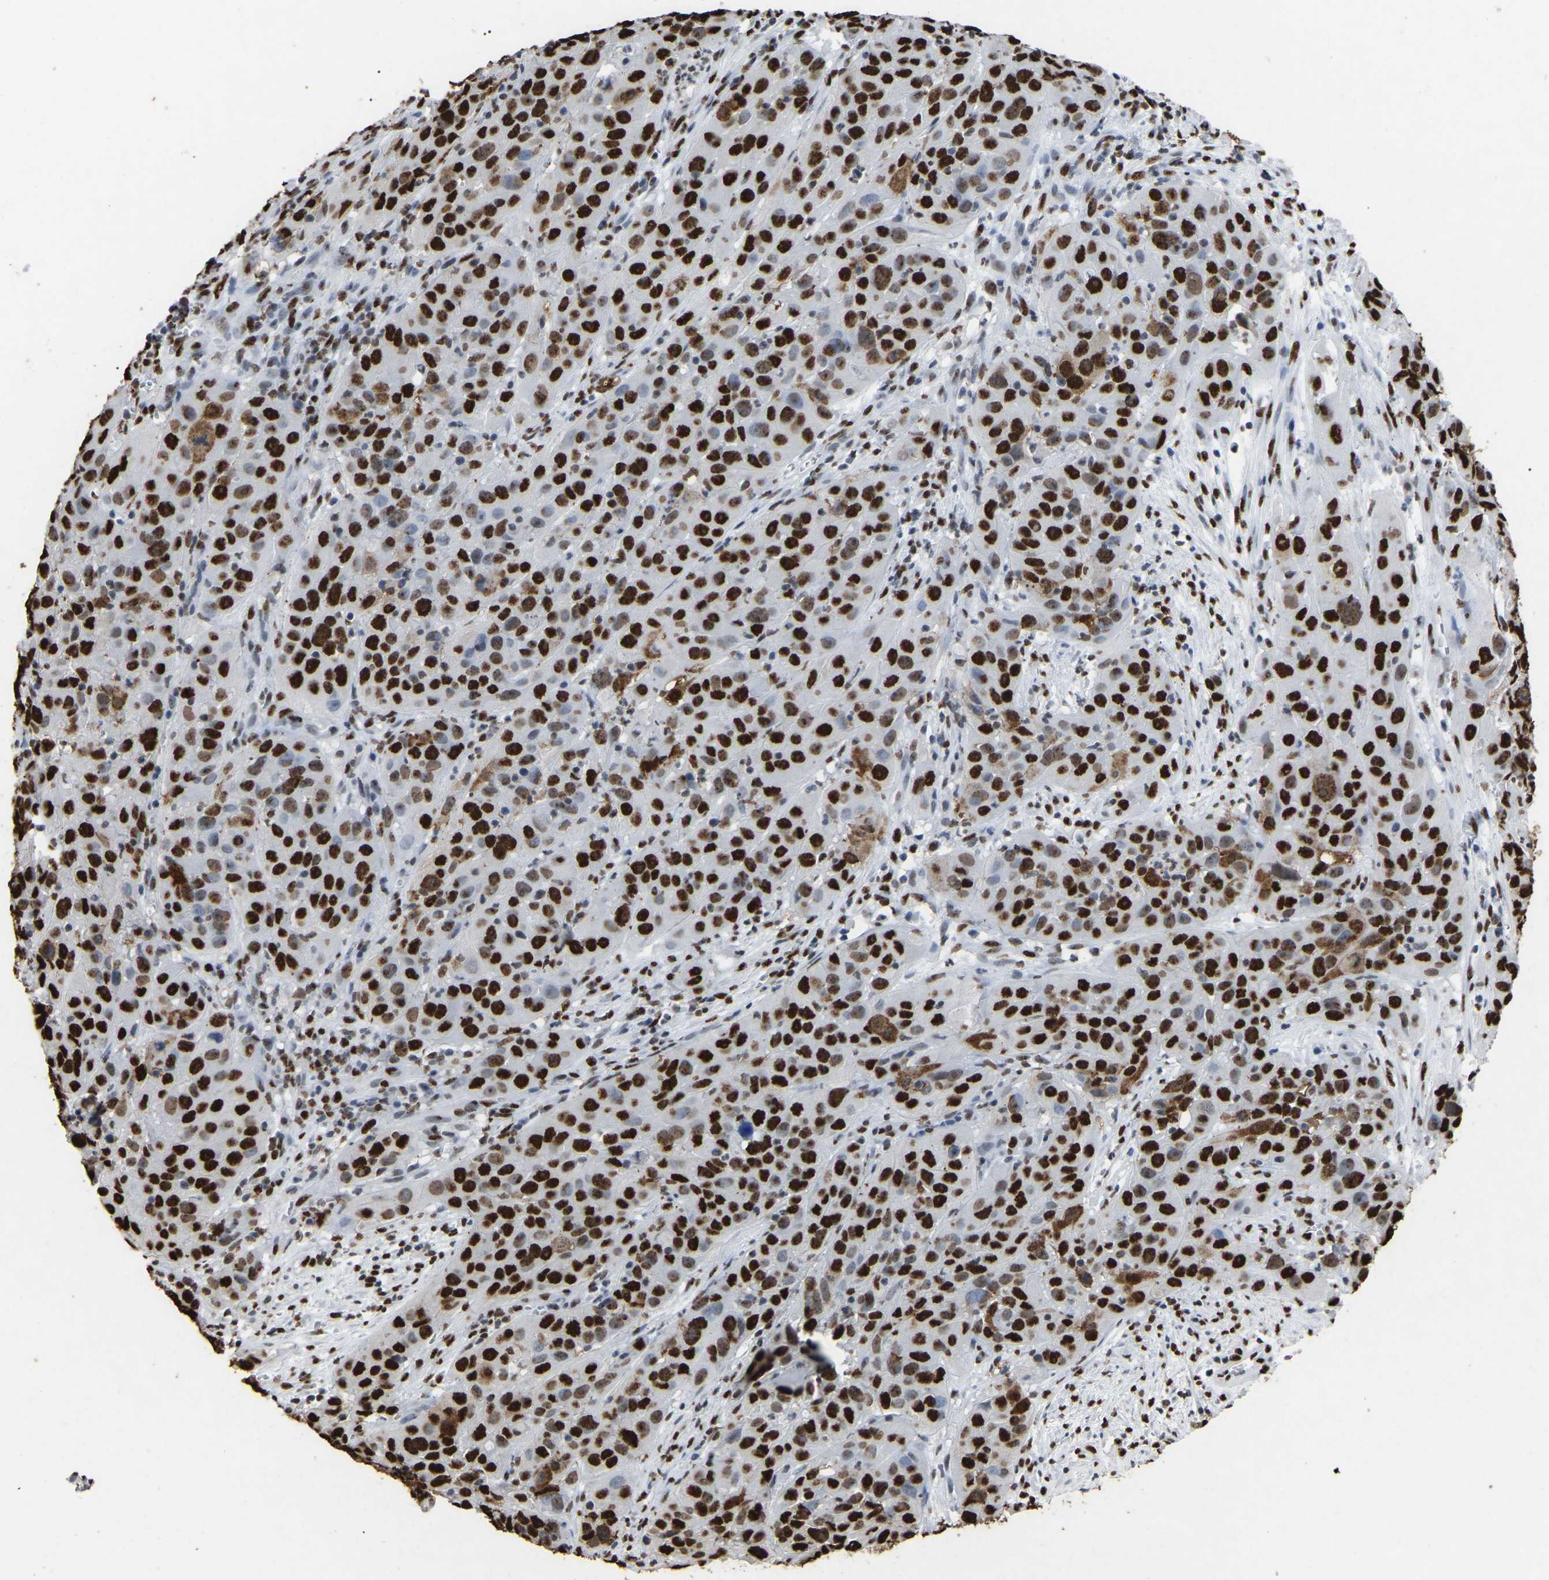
{"staining": {"intensity": "strong", "quantity": ">75%", "location": "nuclear"}, "tissue": "cervical cancer", "cell_type": "Tumor cells", "image_type": "cancer", "snomed": [{"axis": "morphology", "description": "Squamous cell carcinoma, NOS"}, {"axis": "topography", "description": "Cervix"}], "caption": "Tumor cells demonstrate high levels of strong nuclear expression in approximately >75% of cells in human cervical cancer (squamous cell carcinoma).", "gene": "RBL2", "patient": {"sex": "female", "age": 32}}